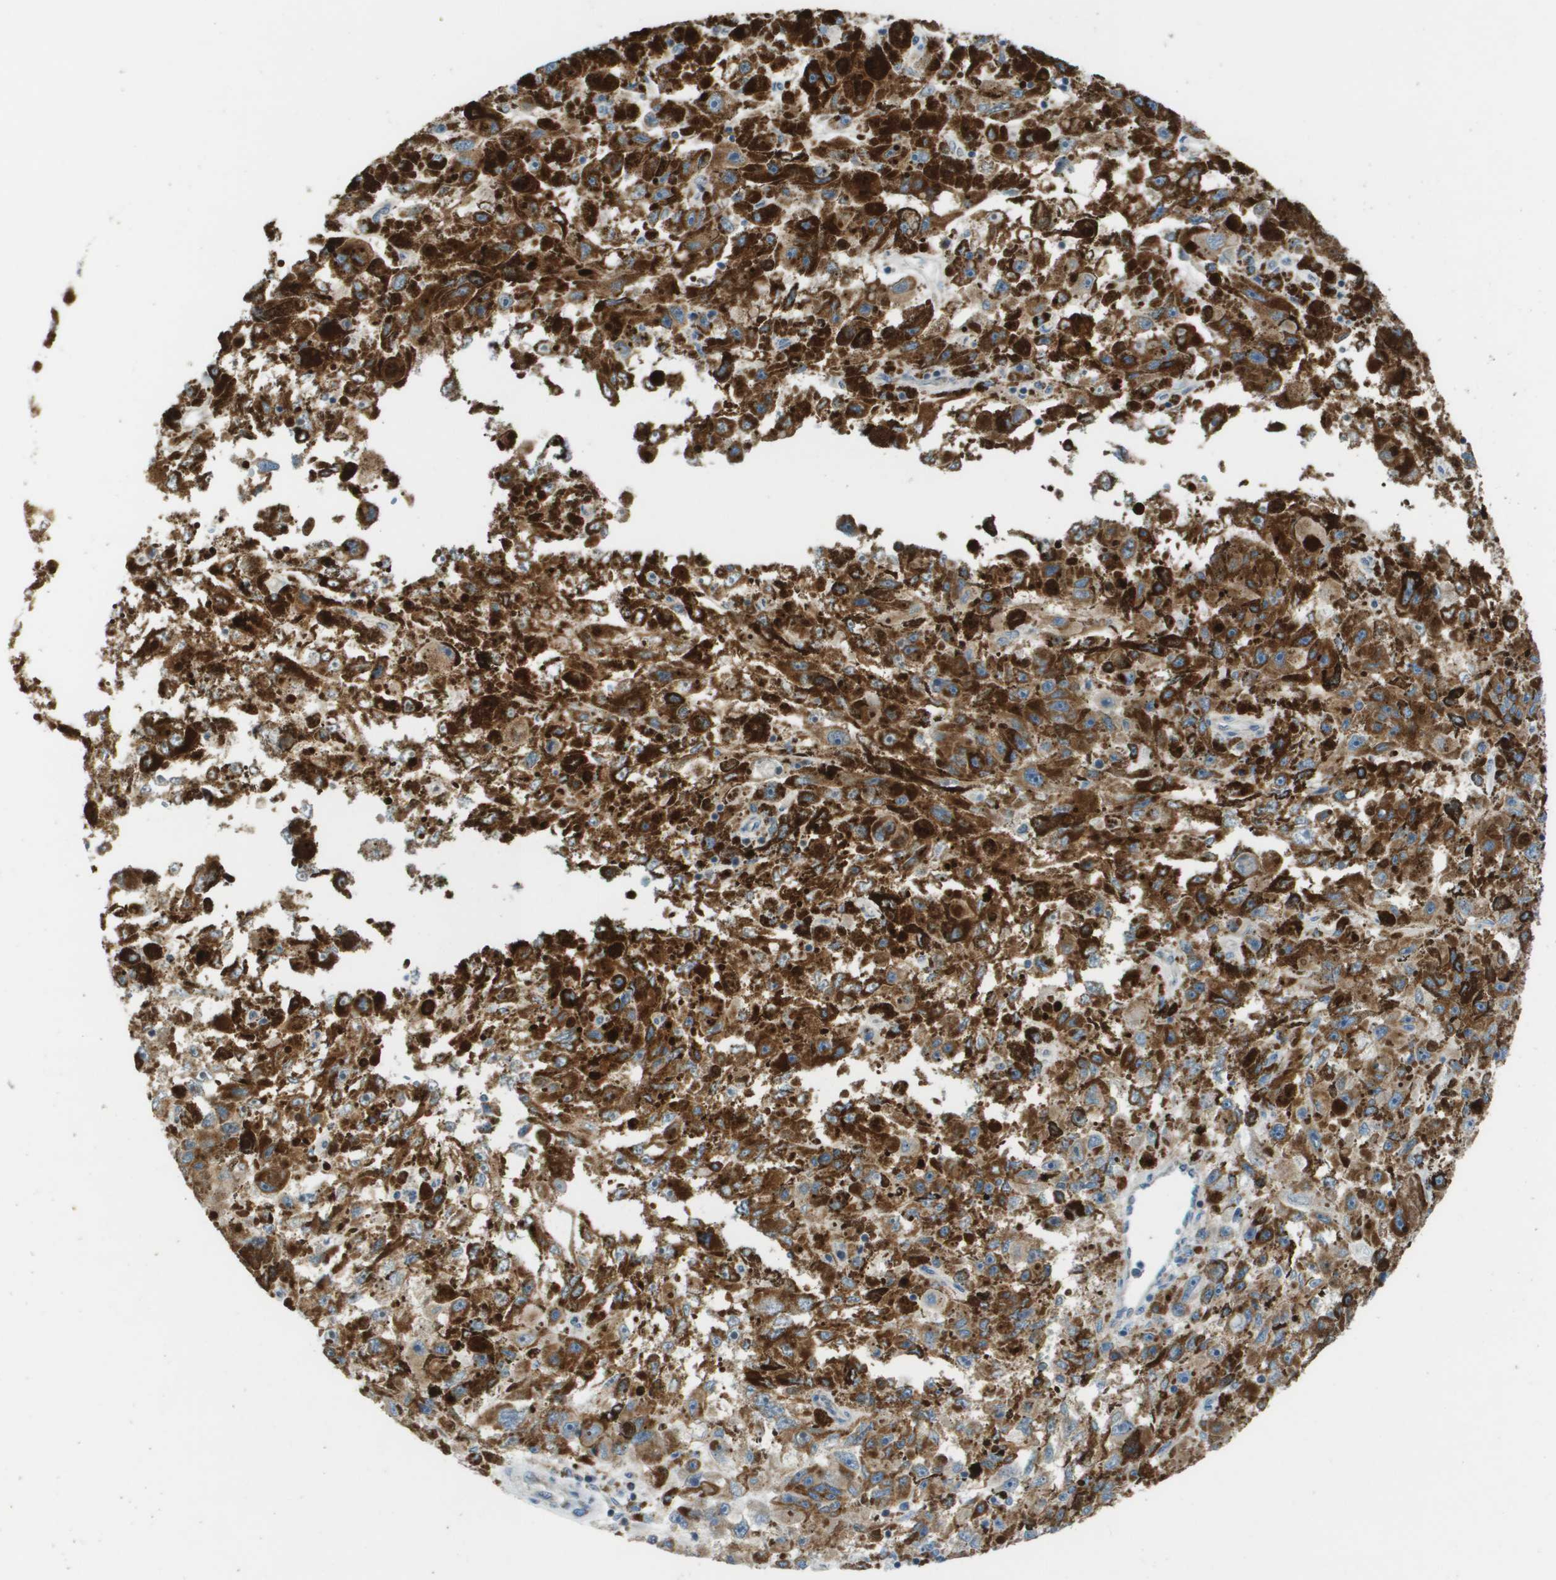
{"staining": {"intensity": "weak", "quantity": "25%-75%", "location": "cytoplasmic/membranous"}, "tissue": "melanoma", "cell_type": "Tumor cells", "image_type": "cancer", "snomed": [{"axis": "morphology", "description": "Malignant melanoma, NOS"}, {"axis": "topography", "description": "Skin"}], "caption": "This histopathology image displays immunohistochemistry (IHC) staining of human melanoma, with low weak cytoplasmic/membranous staining in about 25%-75% of tumor cells.", "gene": "GALNT6", "patient": {"sex": "female", "age": 104}}